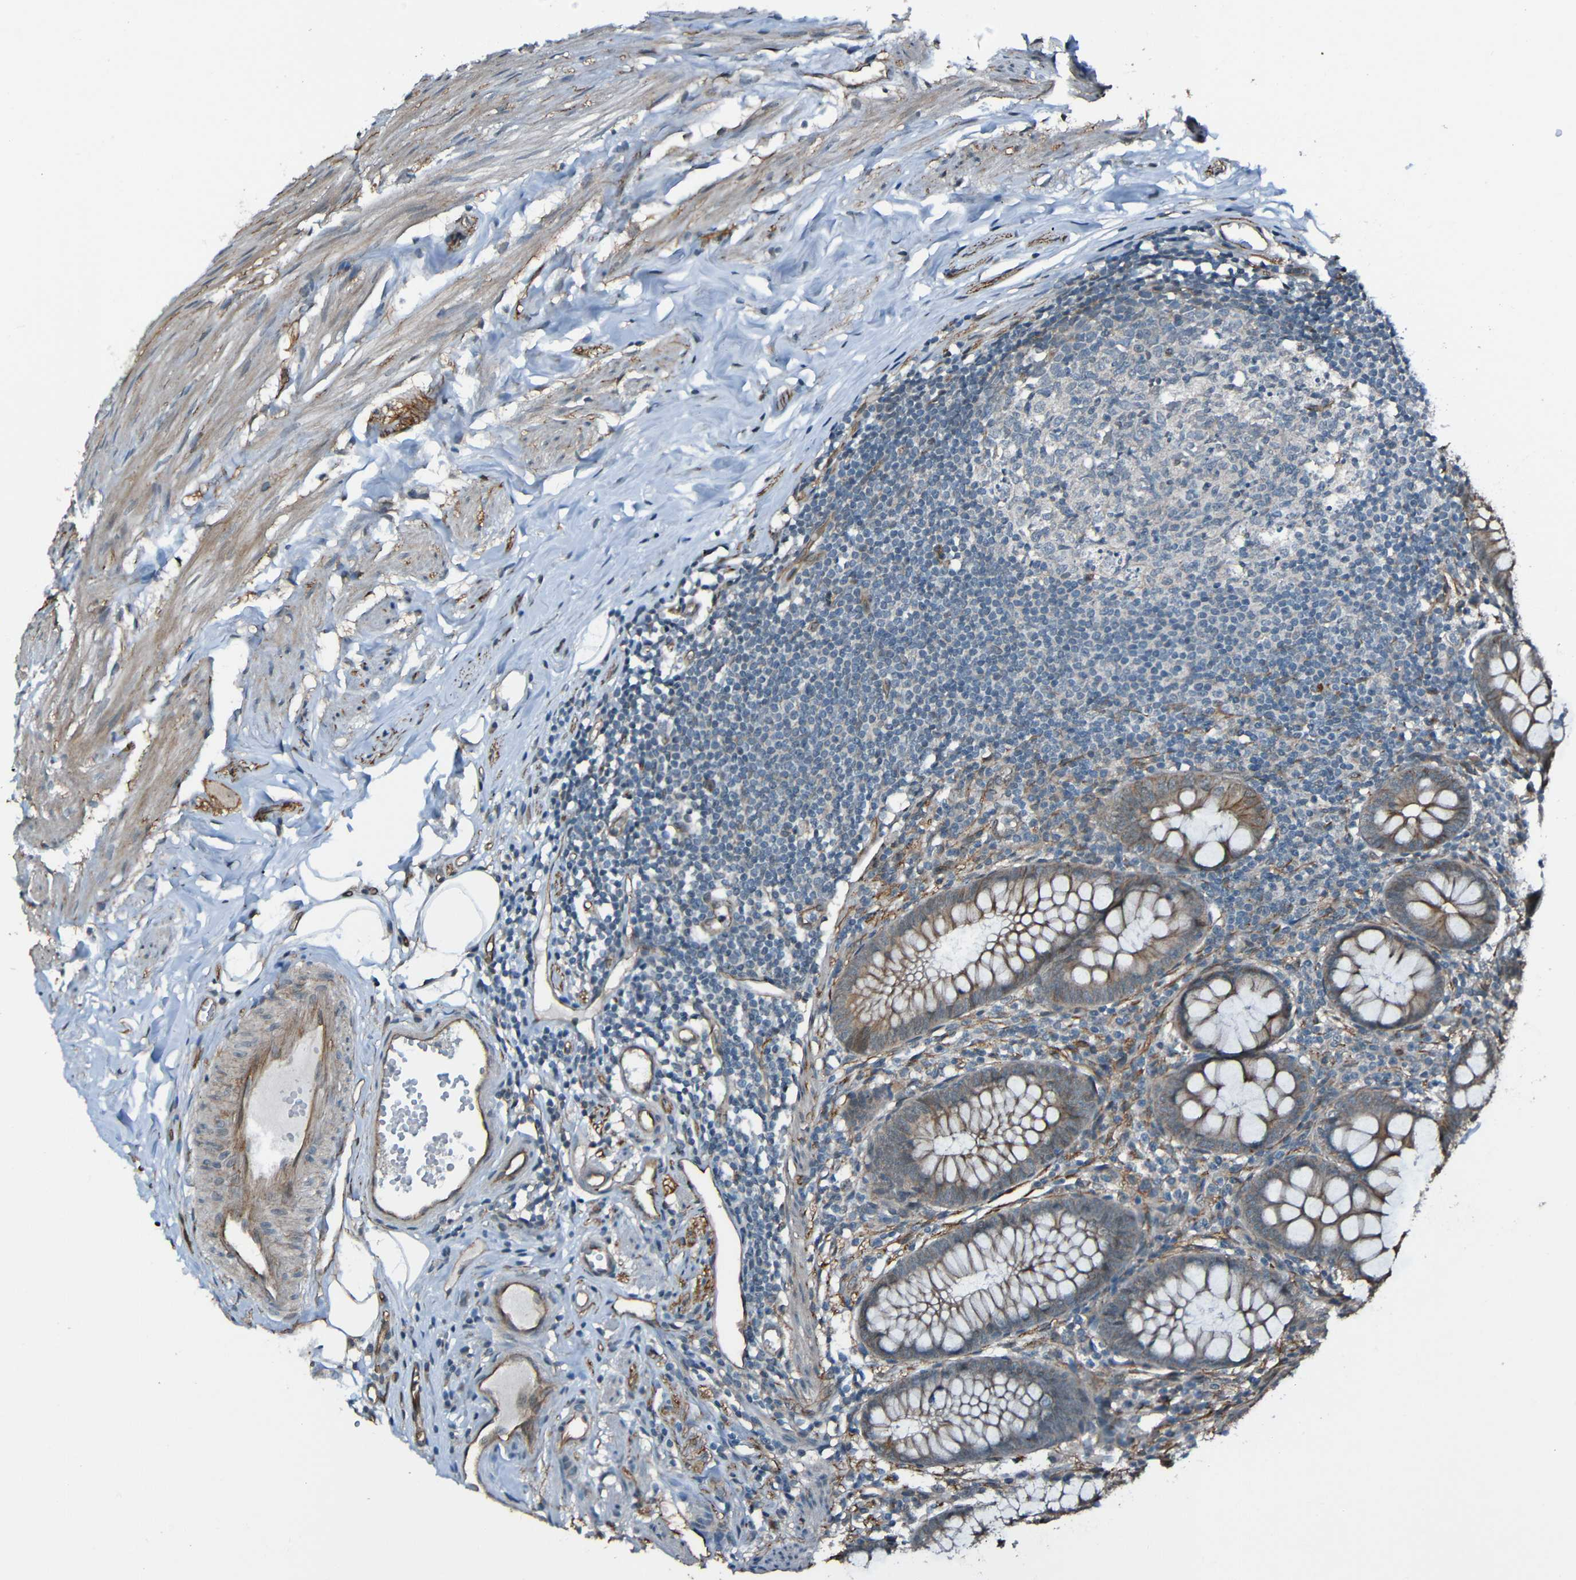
{"staining": {"intensity": "moderate", "quantity": "25%-75%", "location": "cytoplasmic/membranous"}, "tissue": "appendix", "cell_type": "Glandular cells", "image_type": "normal", "snomed": [{"axis": "morphology", "description": "Normal tissue, NOS"}, {"axis": "topography", "description": "Appendix"}], "caption": "Appendix stained with immunohistochemistry displays moderate cytoplasmic/membranous staining in about 25%-75% of glandular cells. (DAB IHC with brightfield microscopy, high magnification).", "gene": "LGR5", "patient": {"sex": "female", "age": 77}}